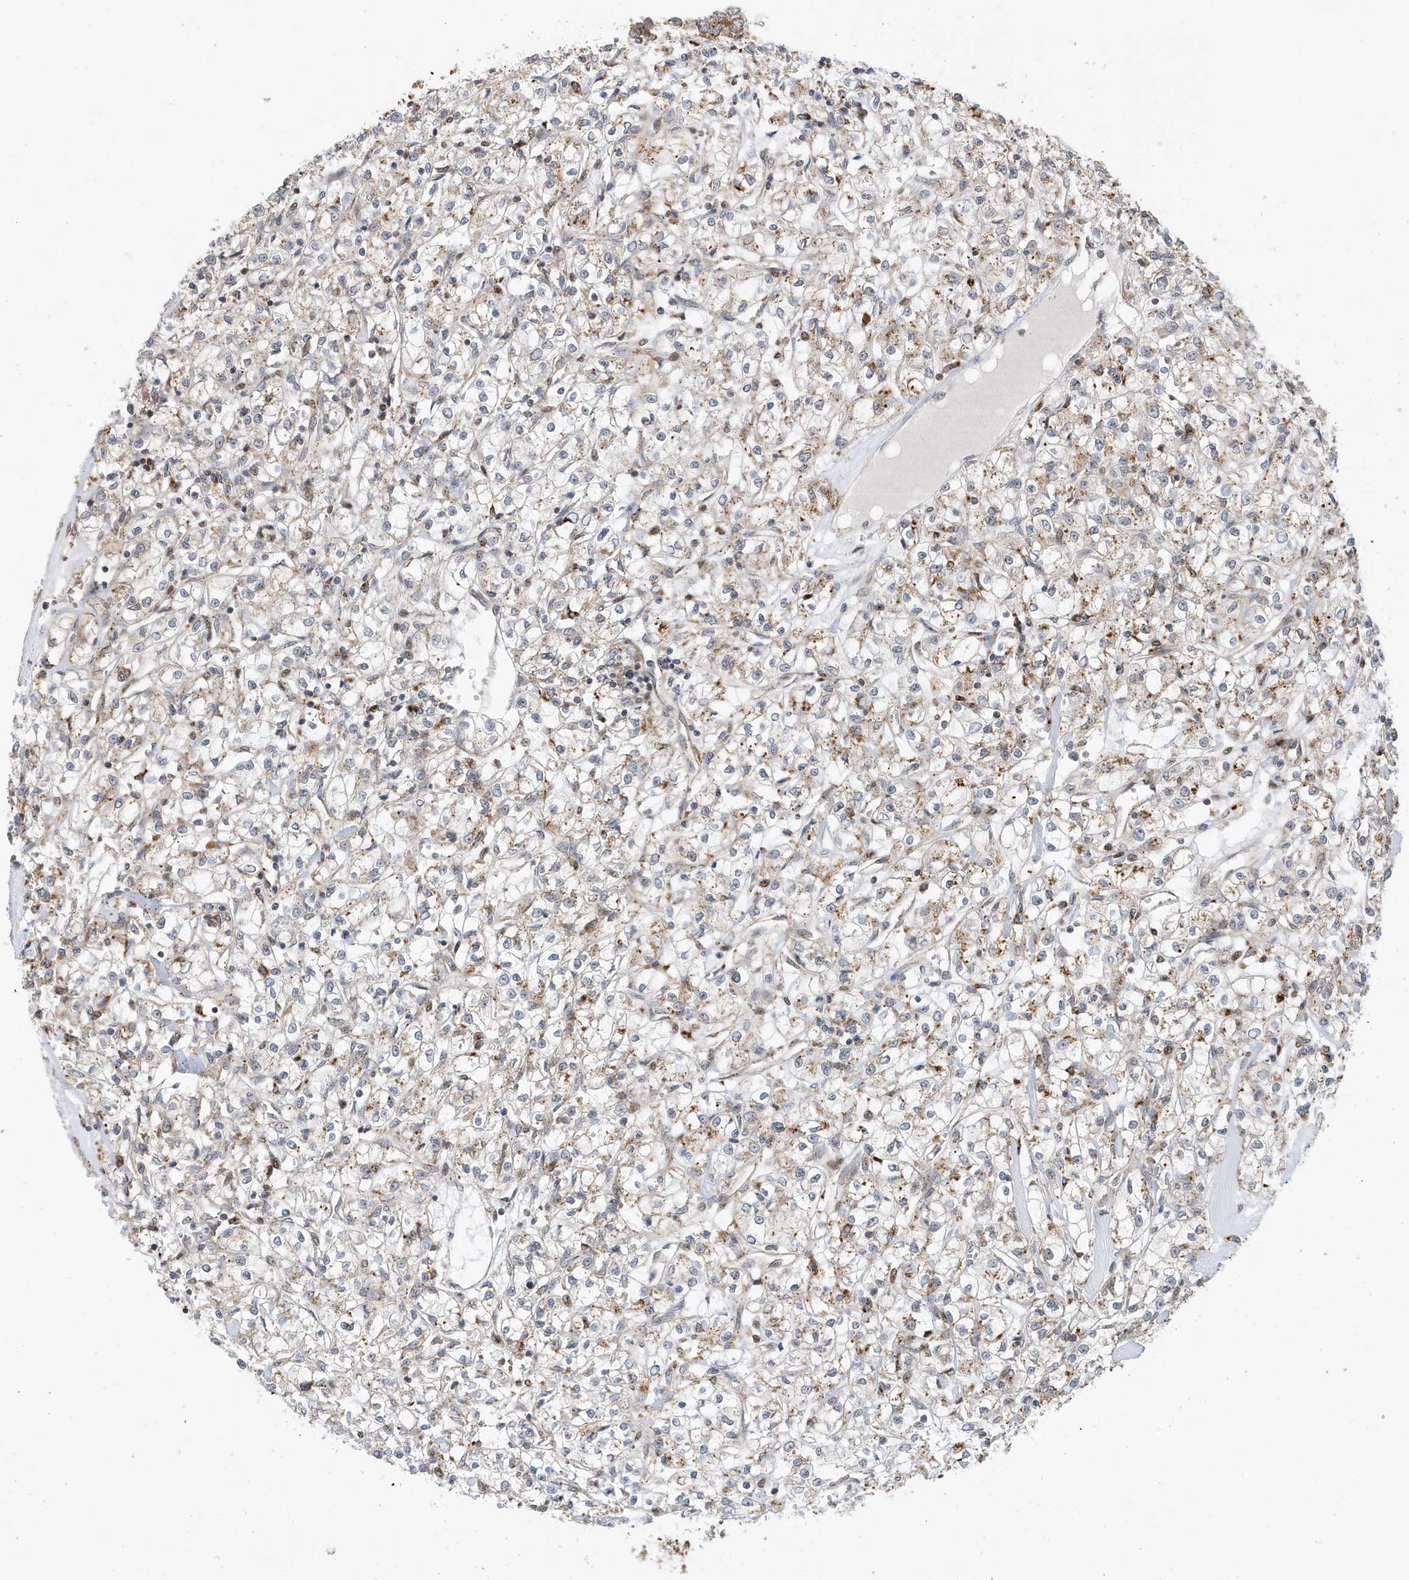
{"staining": {"intensity": "weak", "quantity": "<25%", "location": "cytoplasmic/membranous"}, "tissue": "renal cancer", "cell_type": "Tumor cells", "image_type": "cancer", "snomed": [{"axis": "morphology", "description": "Adenocarcinoma, NOS"}, {"axis": "topography", "description": "Kidney"}], "caption": "This is an IHC photomicrograph of human renal cancer. There is no staining in tumor cells.", "gene": "ZNF507", "patient": {"sex": "female", "age": 59}}